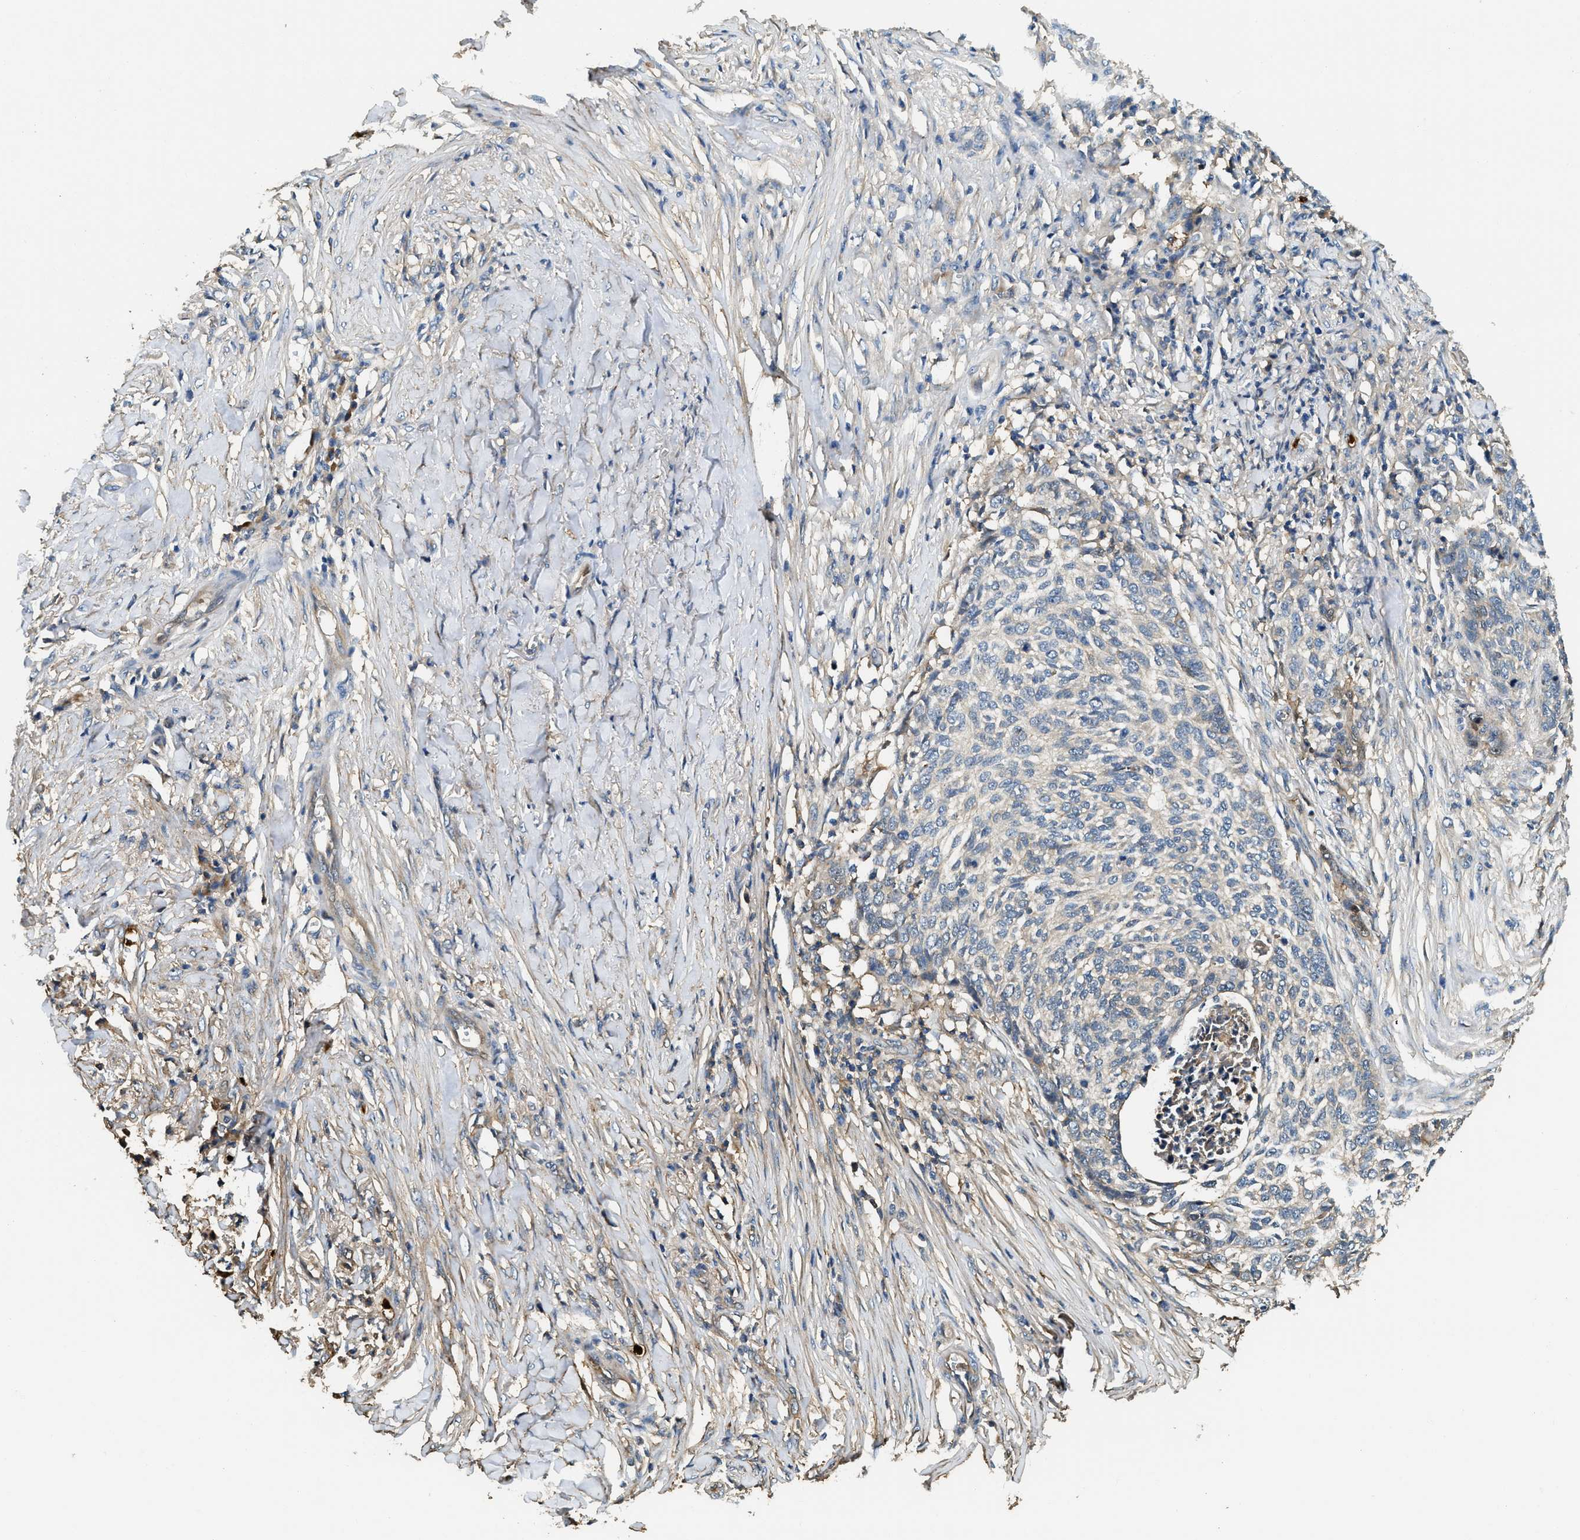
{"staining": {"intensity": "weak", "quantity": "25%-75%", "location": "cytoplasmic/membranous"}, "tissue": "skin cancer", "cell_type": "Tumor cells", "image_type": "cancer", "snomed": [{"axis": "morphology", "description": "Basal cell carcinoma"}, {"axis": "topography", "description": "Skin"}], "caption": "This photomicrograph shows immunohistochemistry (IHC) staining of skin basal cell carcinoma, with low weak cytoplasmic/membranous expression in about 25%-75% of tumor cells.", "gene": "ANXA3", "patient": {"sex": "male", "age": 85}}